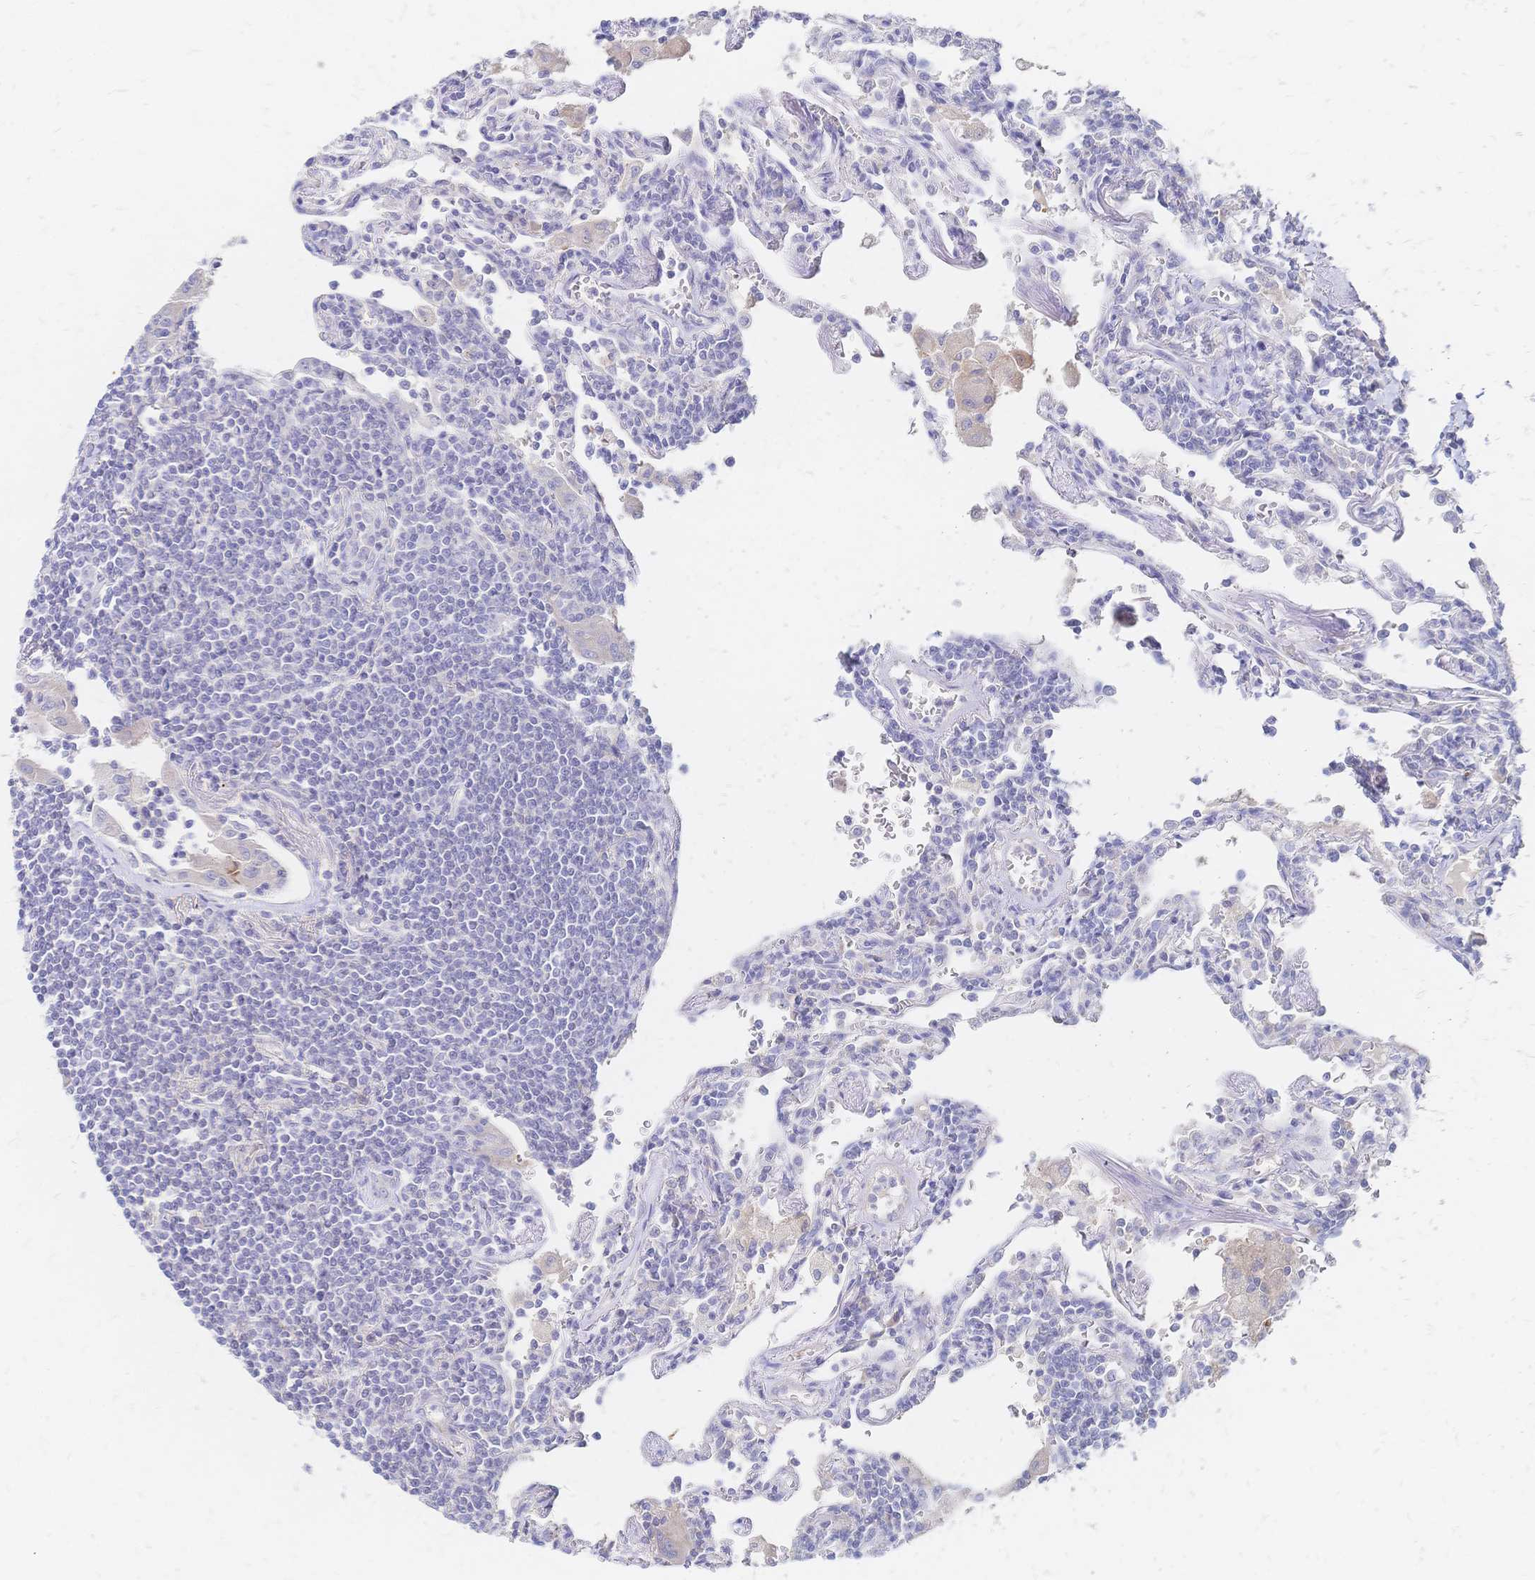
{"staining": {"intensity": "negative", "quantity": "none", "location": "none"}, "tissue": "lymphoma", "cell_type": "Tumor cells", "image_type": "cancer", "snomed": [{"axis": "morphology", "description": "Malignant lymphoma, non-Hodgkin's type, Low grade"}, {"axis": "topography", "description": "Lung"}], "caption": "A high-resolution image shows immunohistochemistry (IHC) staining of lymphoma, which demonstrates no significant expression in tumor cells.", "gene": "VWC2L", "patient": {"sex": "female", "age": 71}}